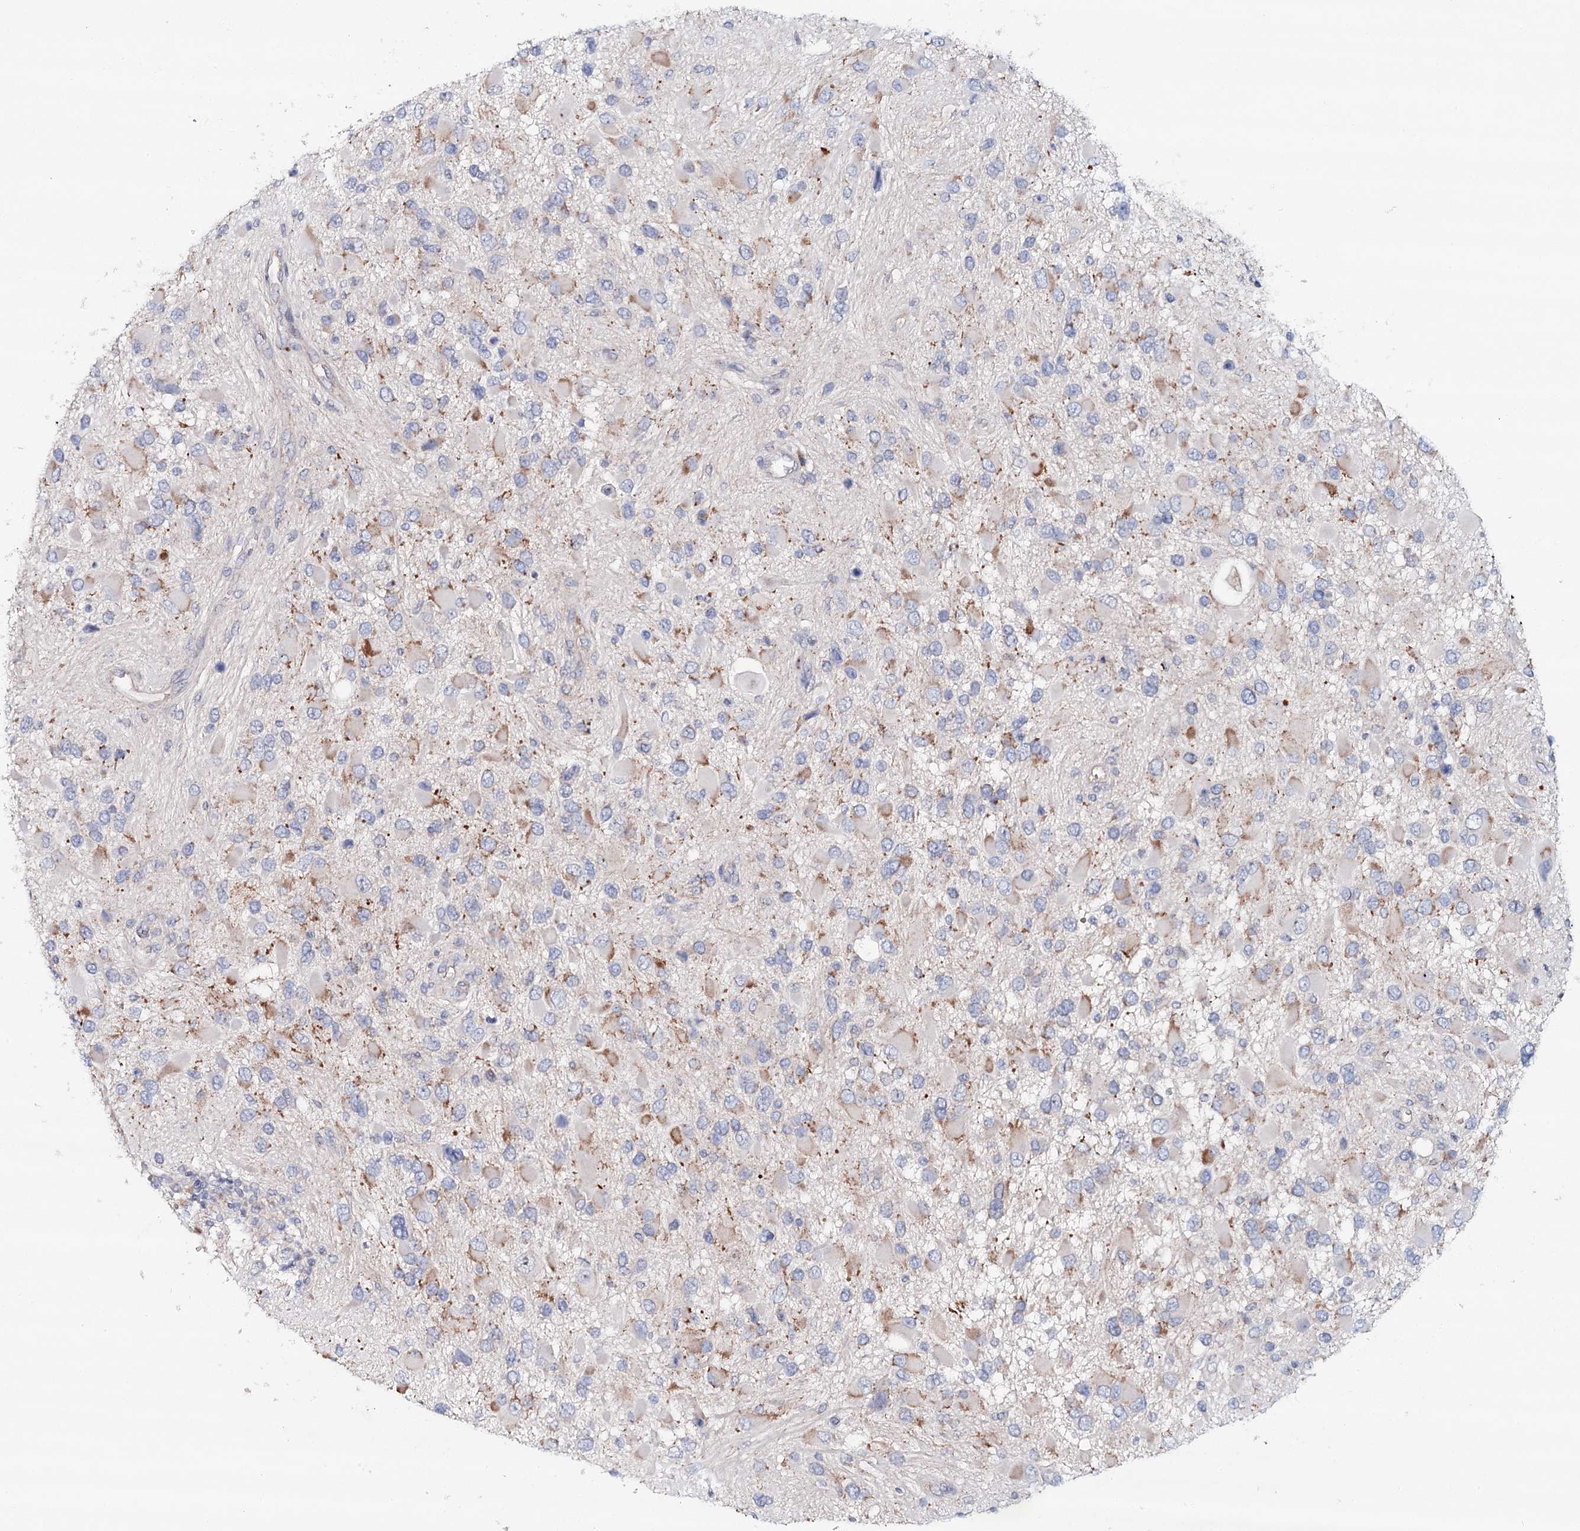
{"staining": {"intensity": "weak", "quantity": "<25%", "location": "cytoplasmic/membranous"}, "tissue": "glioma", "cell_type": "Tumor cells", "image_type": "cancer", "snomed": [{"axis": "morphology", "description": "Glioma, malignant, High grade"}, {"axis": "topography", "description": "Brain"}], "caption": "Malignant glioma (high-grade) stained for a protein using IHC displays no expression tumor cells.", "gene": "RBM43", "patient": {"sex": "male", "age": 53}}